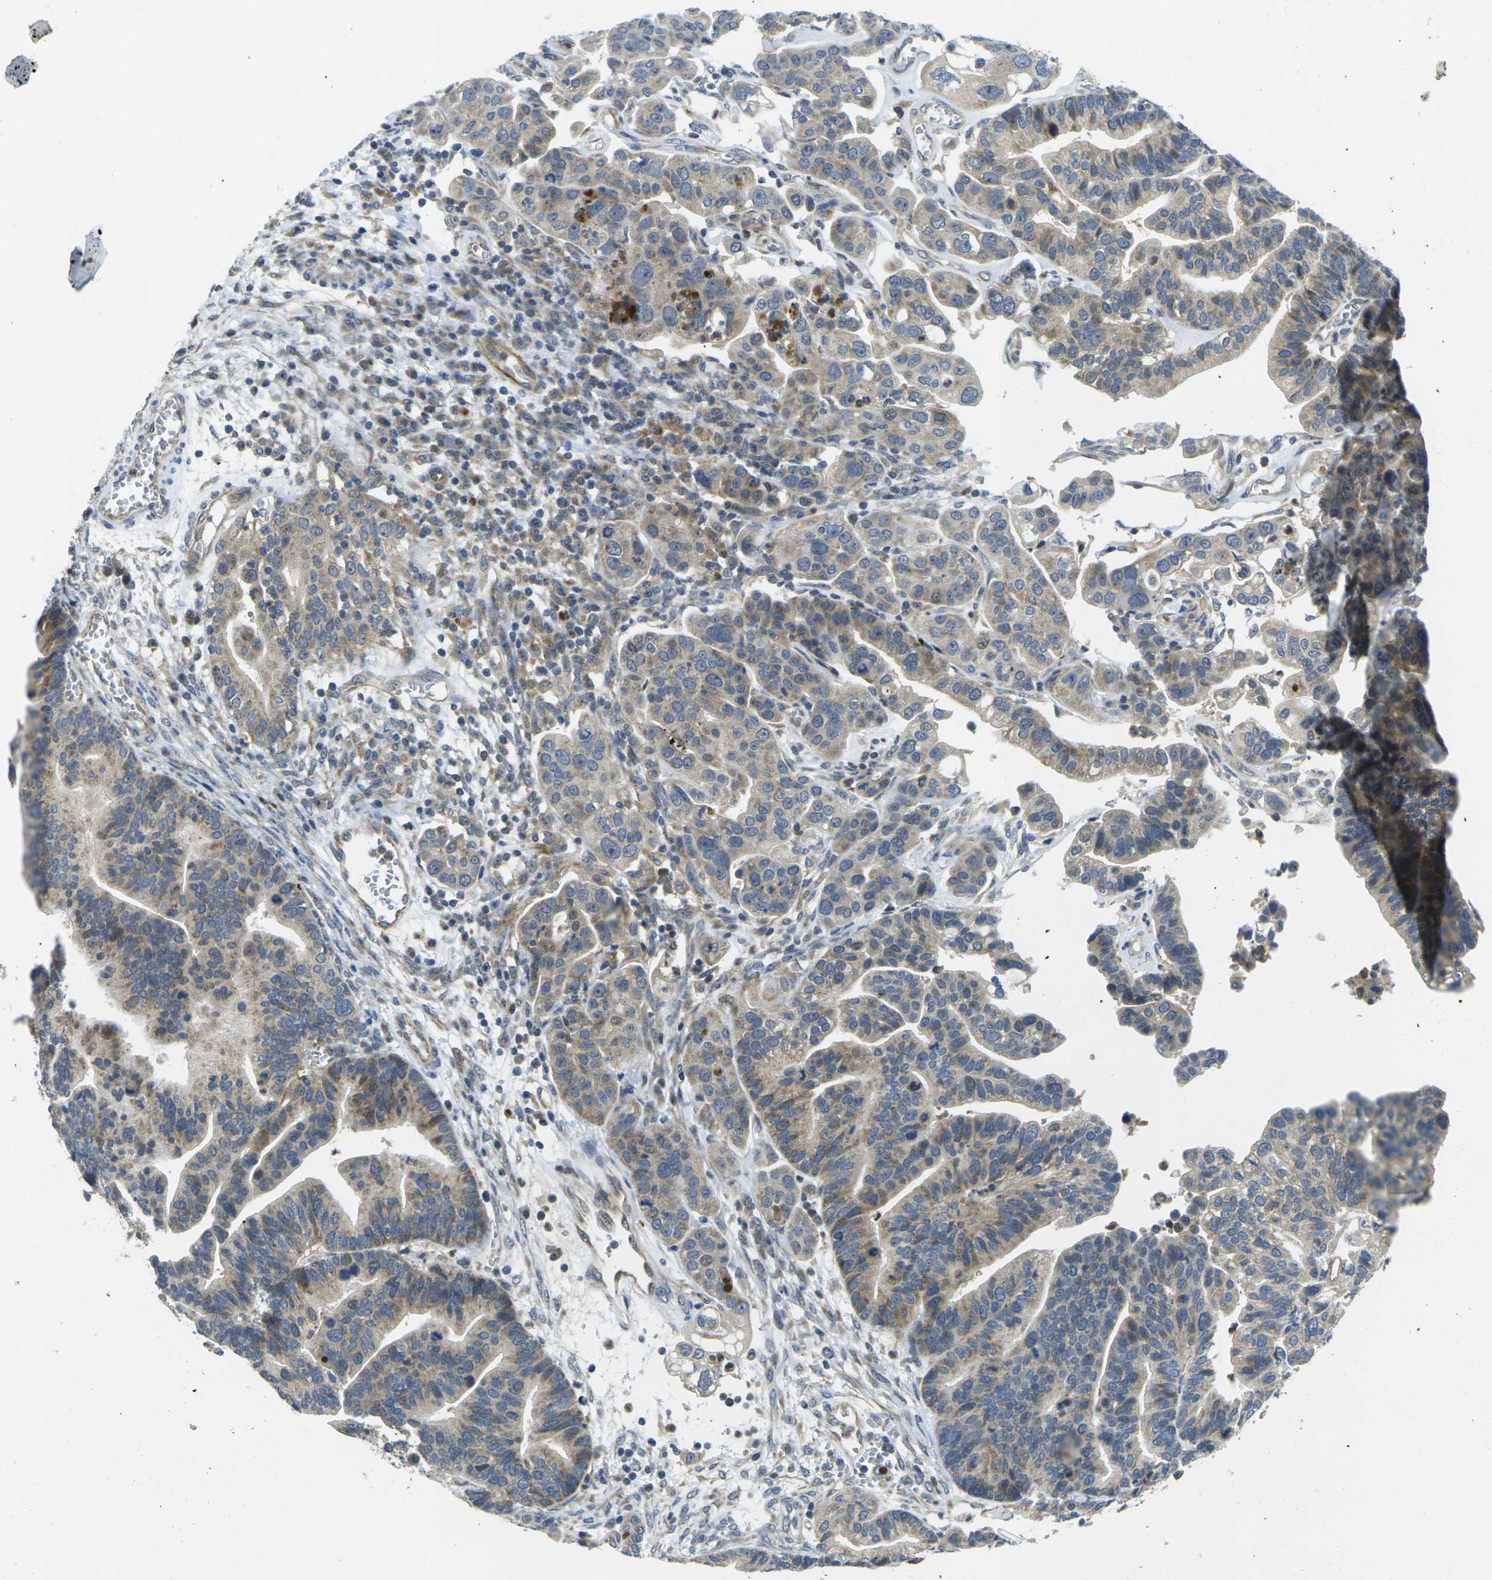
{"staining": {"intensity": "moderate", "quantity": "25%-75%", "location": "cytoplasmic/membranous"}, "tissue": "ovarian cancer", "cell_type": "Tumor cells", "image_type": "cancer", "snomed": [{"axis": "morphology", "description": "Cystadenocarcinoma, serous, NOS"}, {"axis": "topography", "description": "Ovary"}], "caption": "Immunohistochemical staining of ovarian cancer (serous cystadenocarcinoma) demonstrates medium levels of moderate cytoplasmic/membranous staining in about 25%-75% of tumor cells. Ihc stains the protein in brown and the nuclei are stained blue.", "gene": "MINAR2", "patient": {"sex": "female", "age": 56}}